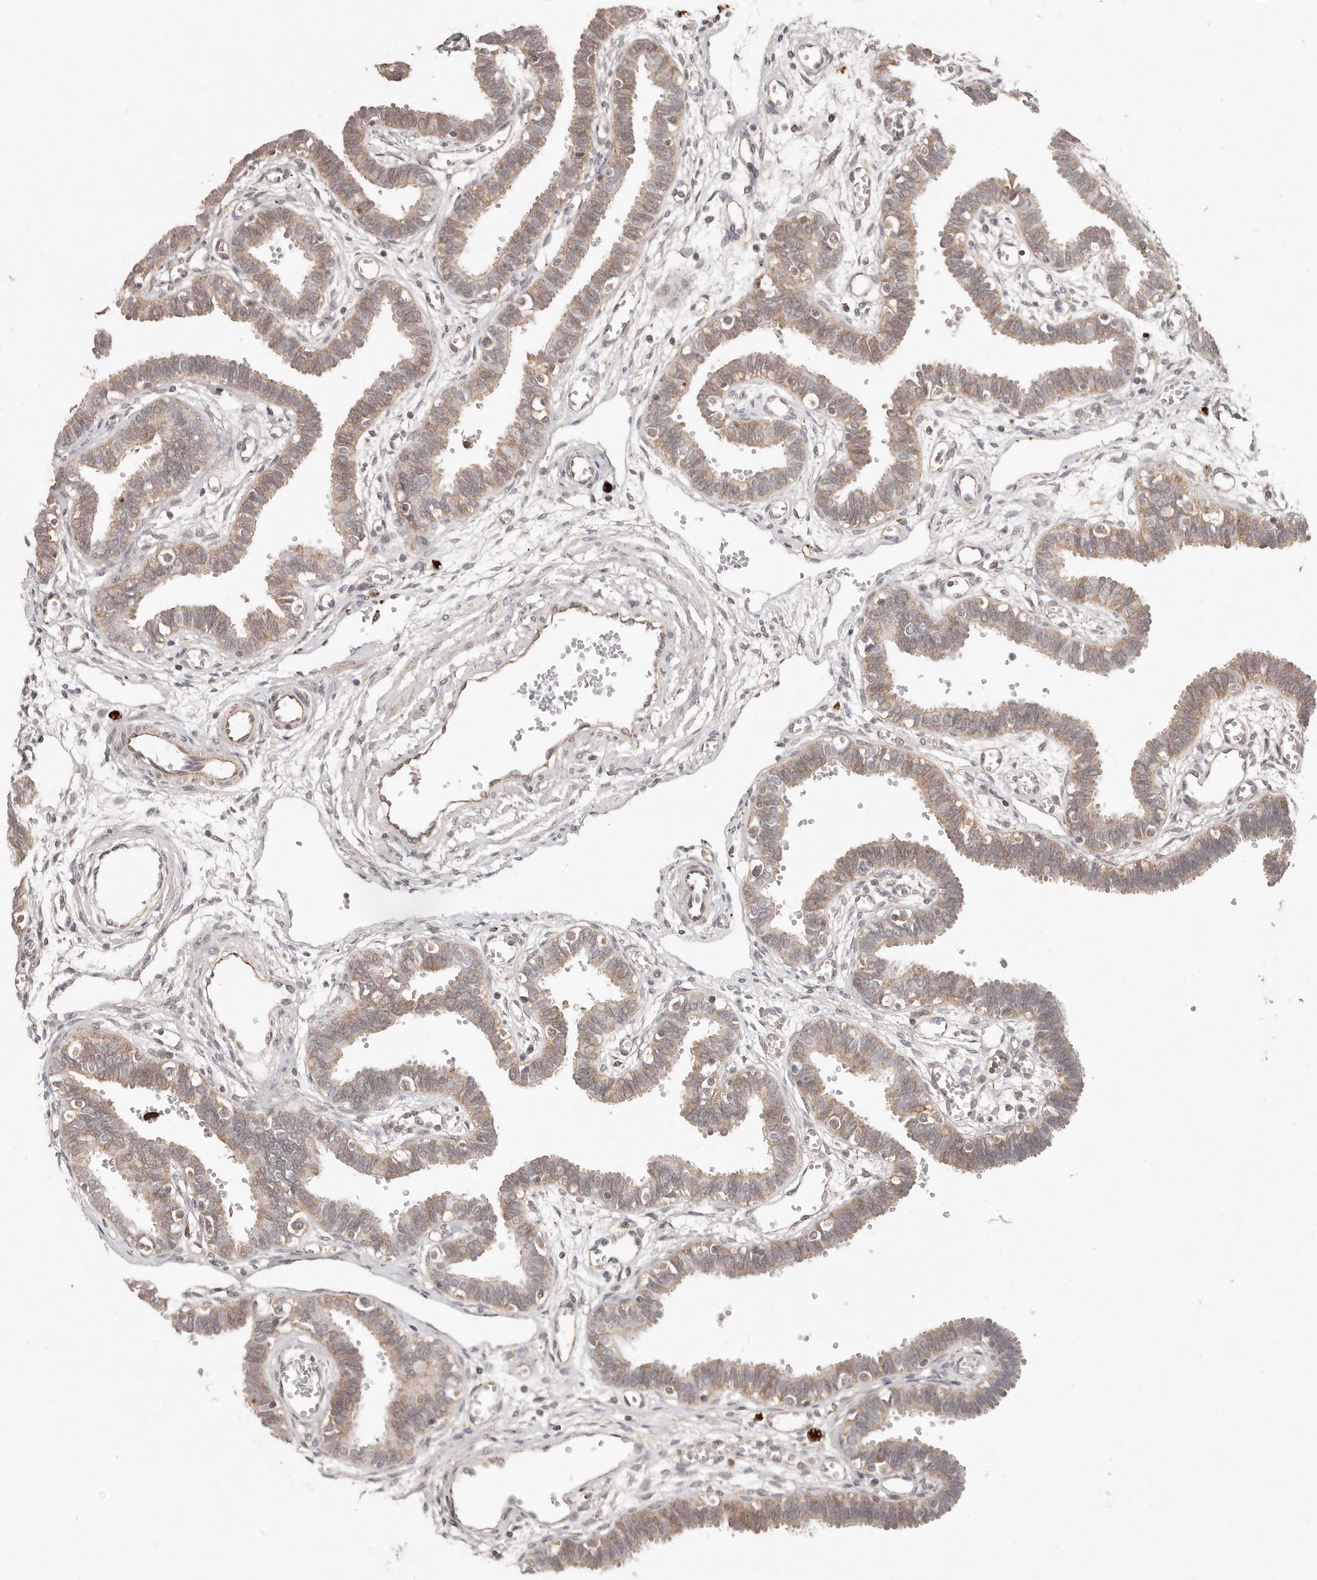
{"staining": {"intensity": "moderate", "quantity": ">75%", "location": "cytoplasmic/membranous"}, "tissue": "fallopian tube", "cell_type": "Glandular cells", "image_type": "normal", "snomed": [{"axis": "morphology", "description": "Normal tissue, NOS"}, {"axis": "topography", "description": "Fallopian tube"}, {"axis": "topography", "description": "Placenta"}], "caption": "Immunohistochemistry (IHC) staining of benign fallopian tube, which demonstrates medium levels of moderate cytoplasmic/membranous expression in about >75% of glandular cells indicating moderate cytoplasmic/membranous protein positivity. The staining was performed using DAB (3,3'-diaminobenzidine) (brown) for protein detection and nuclei were counterstained in hematoxylin (blue).", "gene": "PLOD2", "patient": {"sex": "female", "age": 32}}